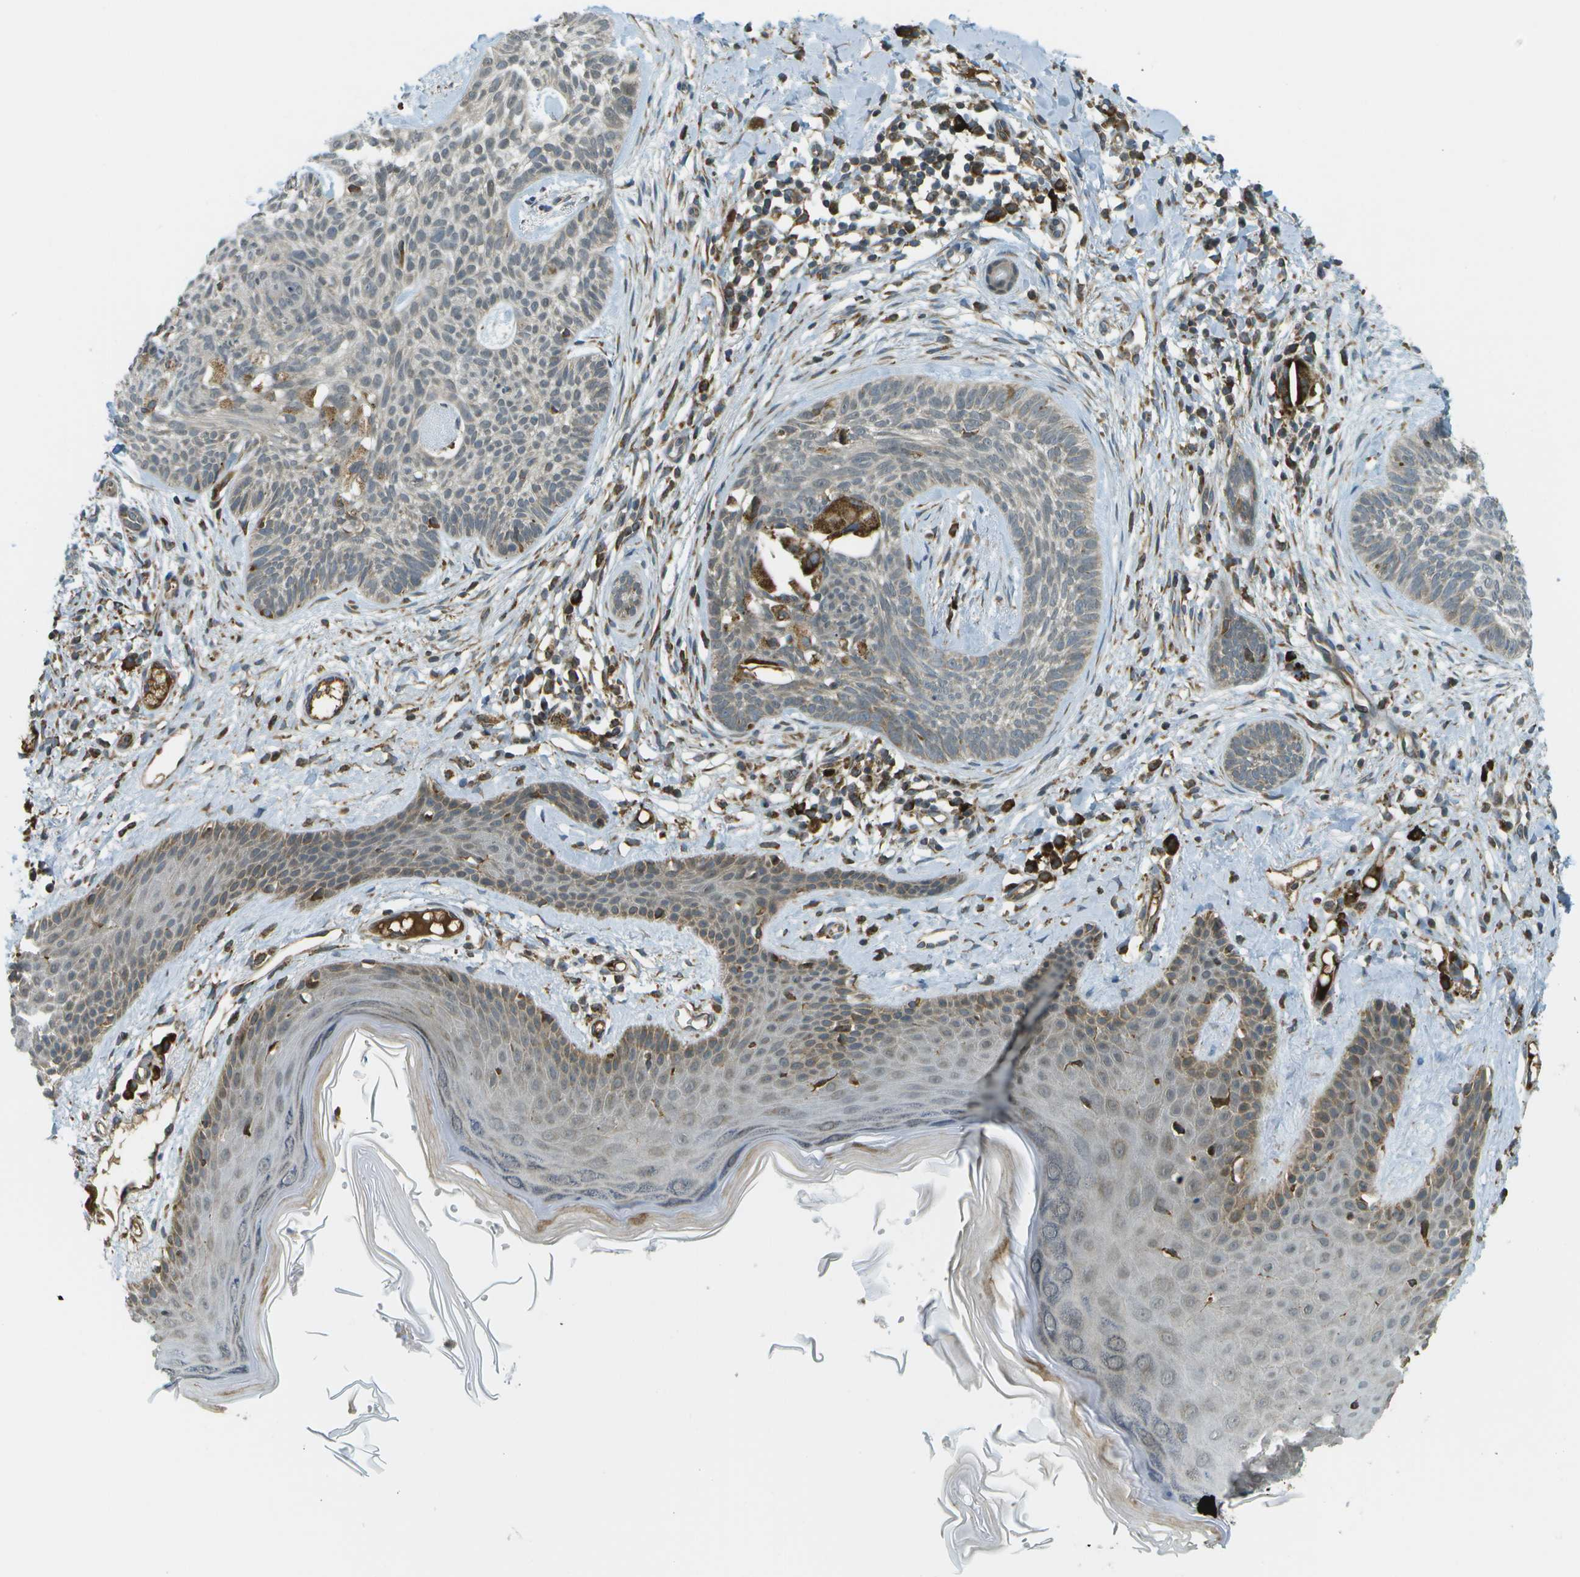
{"staining": {"intensity": "weak", "quantity": "<25%", "location": "cytoplasmic/membranous"}, "tissue": "skin cancer", "cell_type": "Tumor cells", "image_type": "cancer", "snomed": [{"axis": "morphology", "description": "Basal cell carcinoma"}, {"axis": "topography", "description": "Skin"}], "caption": "High magnification brightfield microscopy of skin cancer (basal cell carcinoma) stained with DAB (3,3'-diaminobenzidine) (brown) and counterstained with hematoxylin (blue): tumor cells show no significant staining.", "gene": "USP30", "patient": {"sex": "female", "age": 59}}